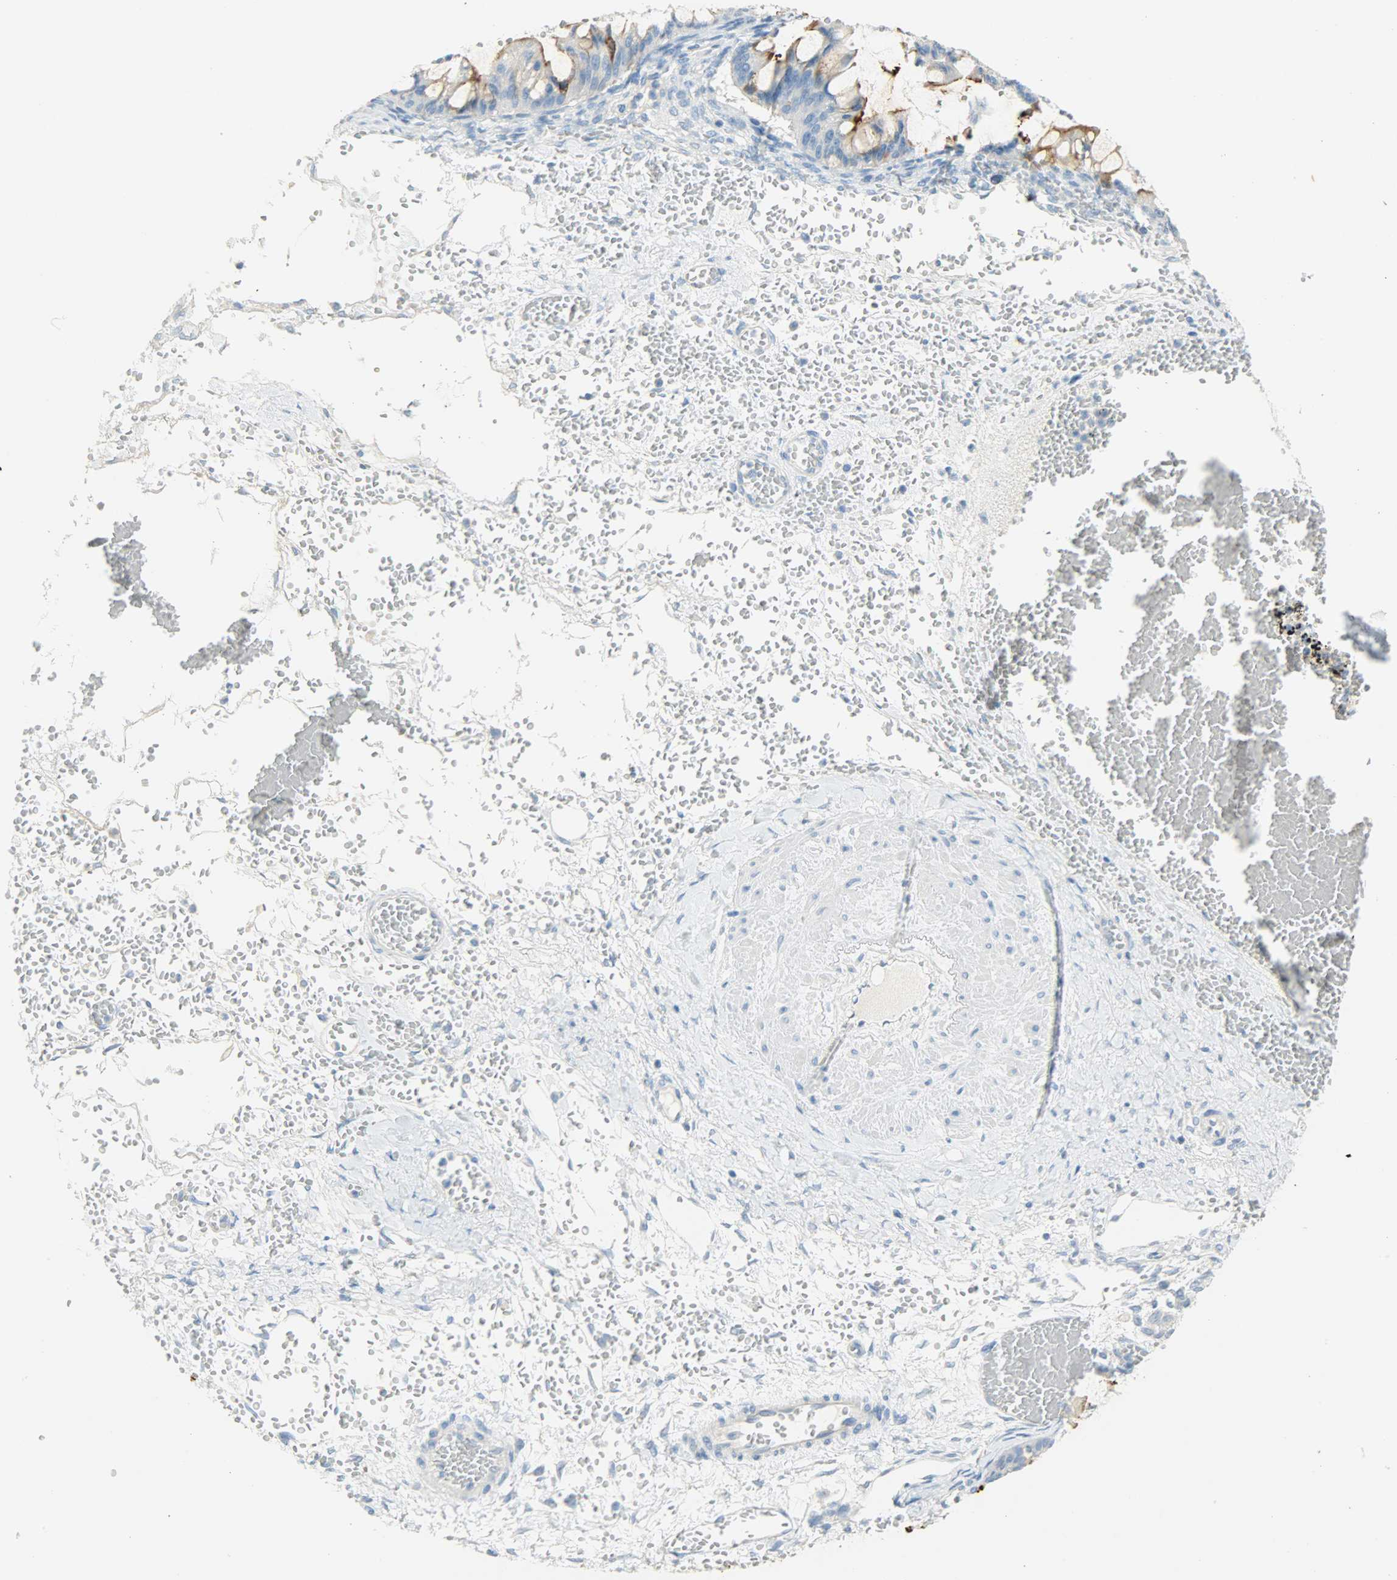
{"staining": {"intensity": "strong", "quantity": ">75%", "location": "cytoplasmic/membranous"}, "tissue": "ovarian cancer", "cell_type": "Tumor cells", "image_type": "cancer", "snomed": [{"axis": "morphology", "description": "Cystadenocarcinoma, mucinous, NOS"}, {"axis": "topography", "description": "Ovary"}], "caption": "There is high levels of strong cytoplasmic/membranous expression in tumor cells of ovarian mucinous cystadenocarcinoma, as demonstrated by immunohistochemical staining (brown color).", "gene": "PROM1", "patient": {"sex": "female", "age": 73}}